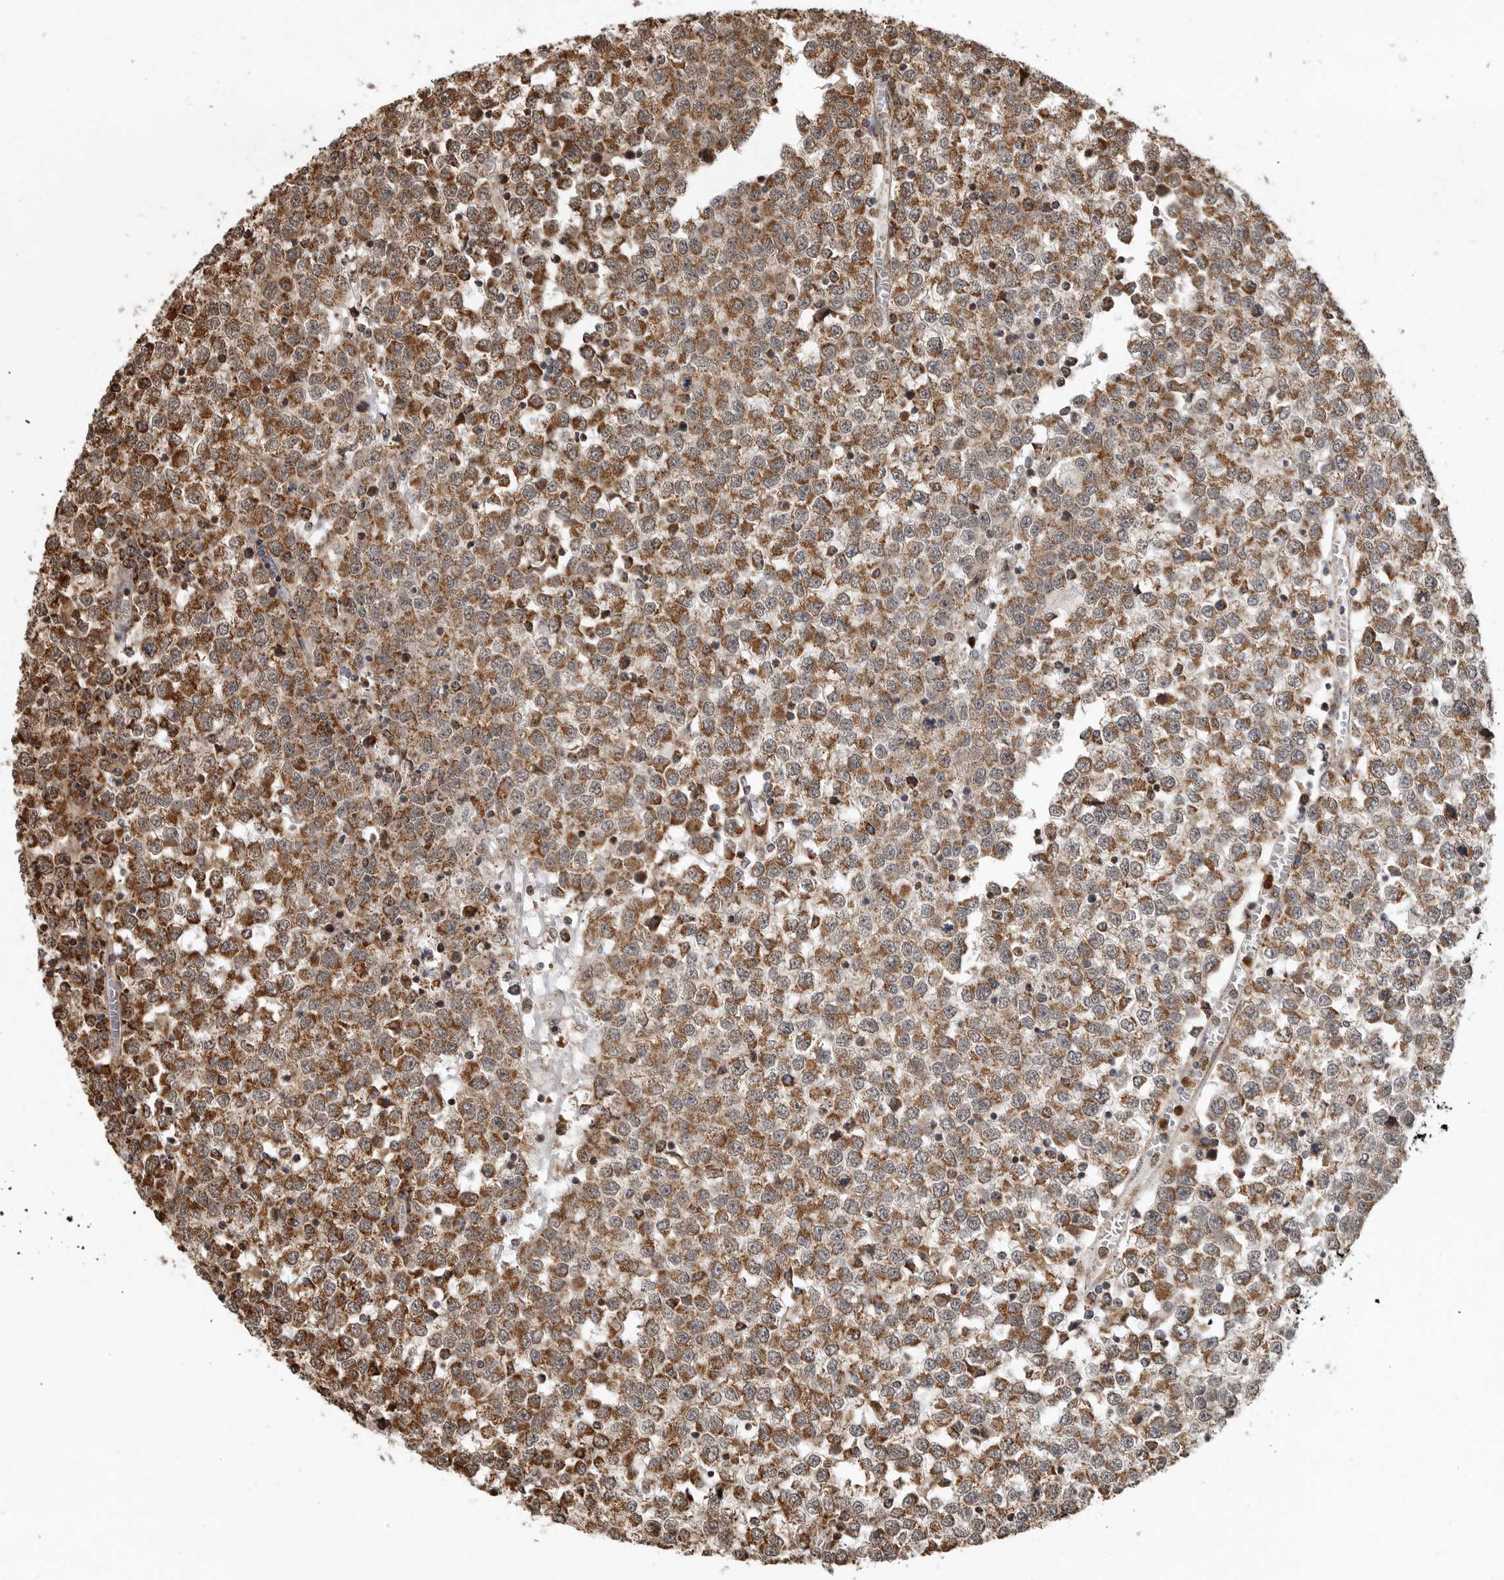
{"staining": {"intensity": "strong", "quantity": ">75%", "location": "cytoplasmic/membranous"}, "tissue": "testis cancer", "cell_type": "Tumor cells", "image_type": "cancer", "snomed": [{"axis": "morphology", "description": "Seminoma, NOS"}, {"axis": "topography", "description": "Testis"}], "caption": "There is high levels of strong cytoplasmic/membranous expression in tumor cells of seminoma (testis), as demonstrated by immunohistochemical staining (brown color).", "gene": "GCNT2", "patient": {"sex": "male", "age": 65}}